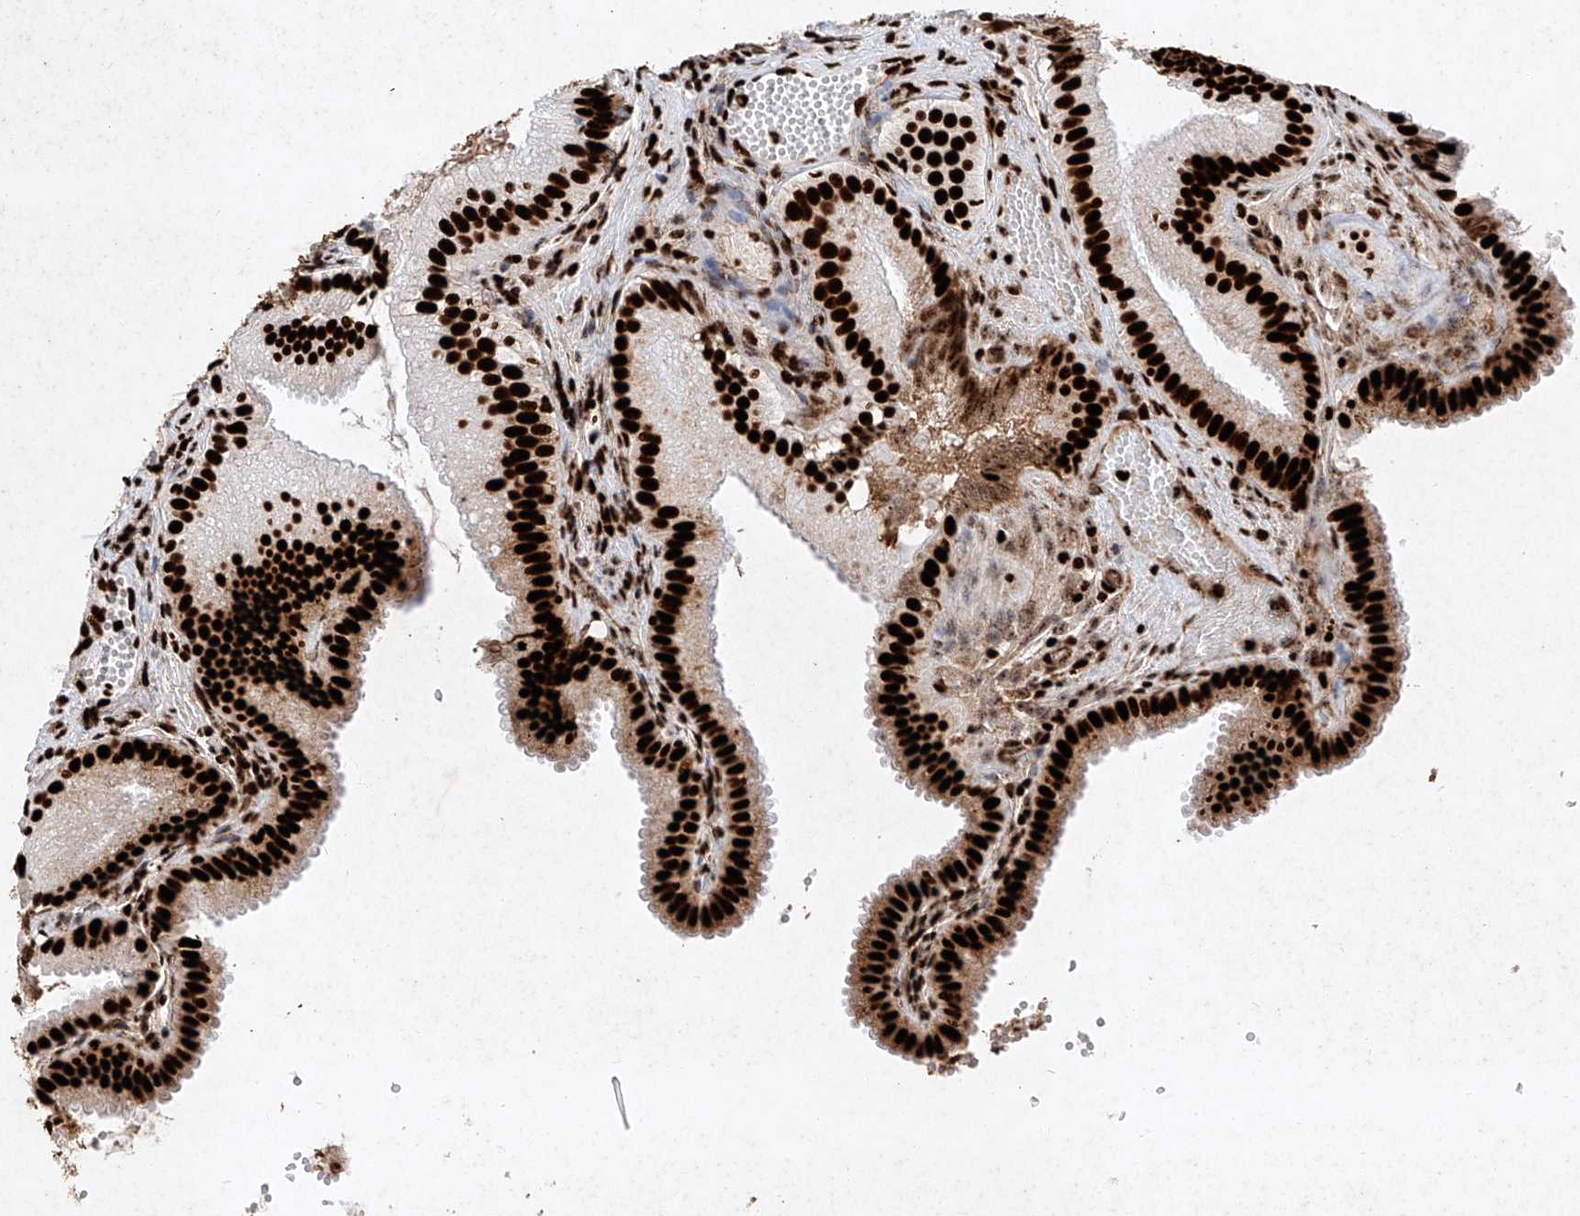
{"staining": {"intensity": "strong", "quantity": ">75%", "location": "nuclear"}, "tissue": "gallbladder", "cell_type": "Glandular cells", "image_type": "normal", "snomed": [{"axis": "morphology", "description": "Normal tissue, NOS"}, {"axis": "topography", "description": "Gallbladder"}], "caption": "IHC histopathology image of unremarkable gallbladder: gallbladder stained using immunohistochemistry (IHC) demonstrates high levels of strong protein expression localized specifically in the nuclear of glandular cells, appearing as a nuclear brown color.", "gene": "SRSF6", "patient": {"sex": "female", "age": 30}}